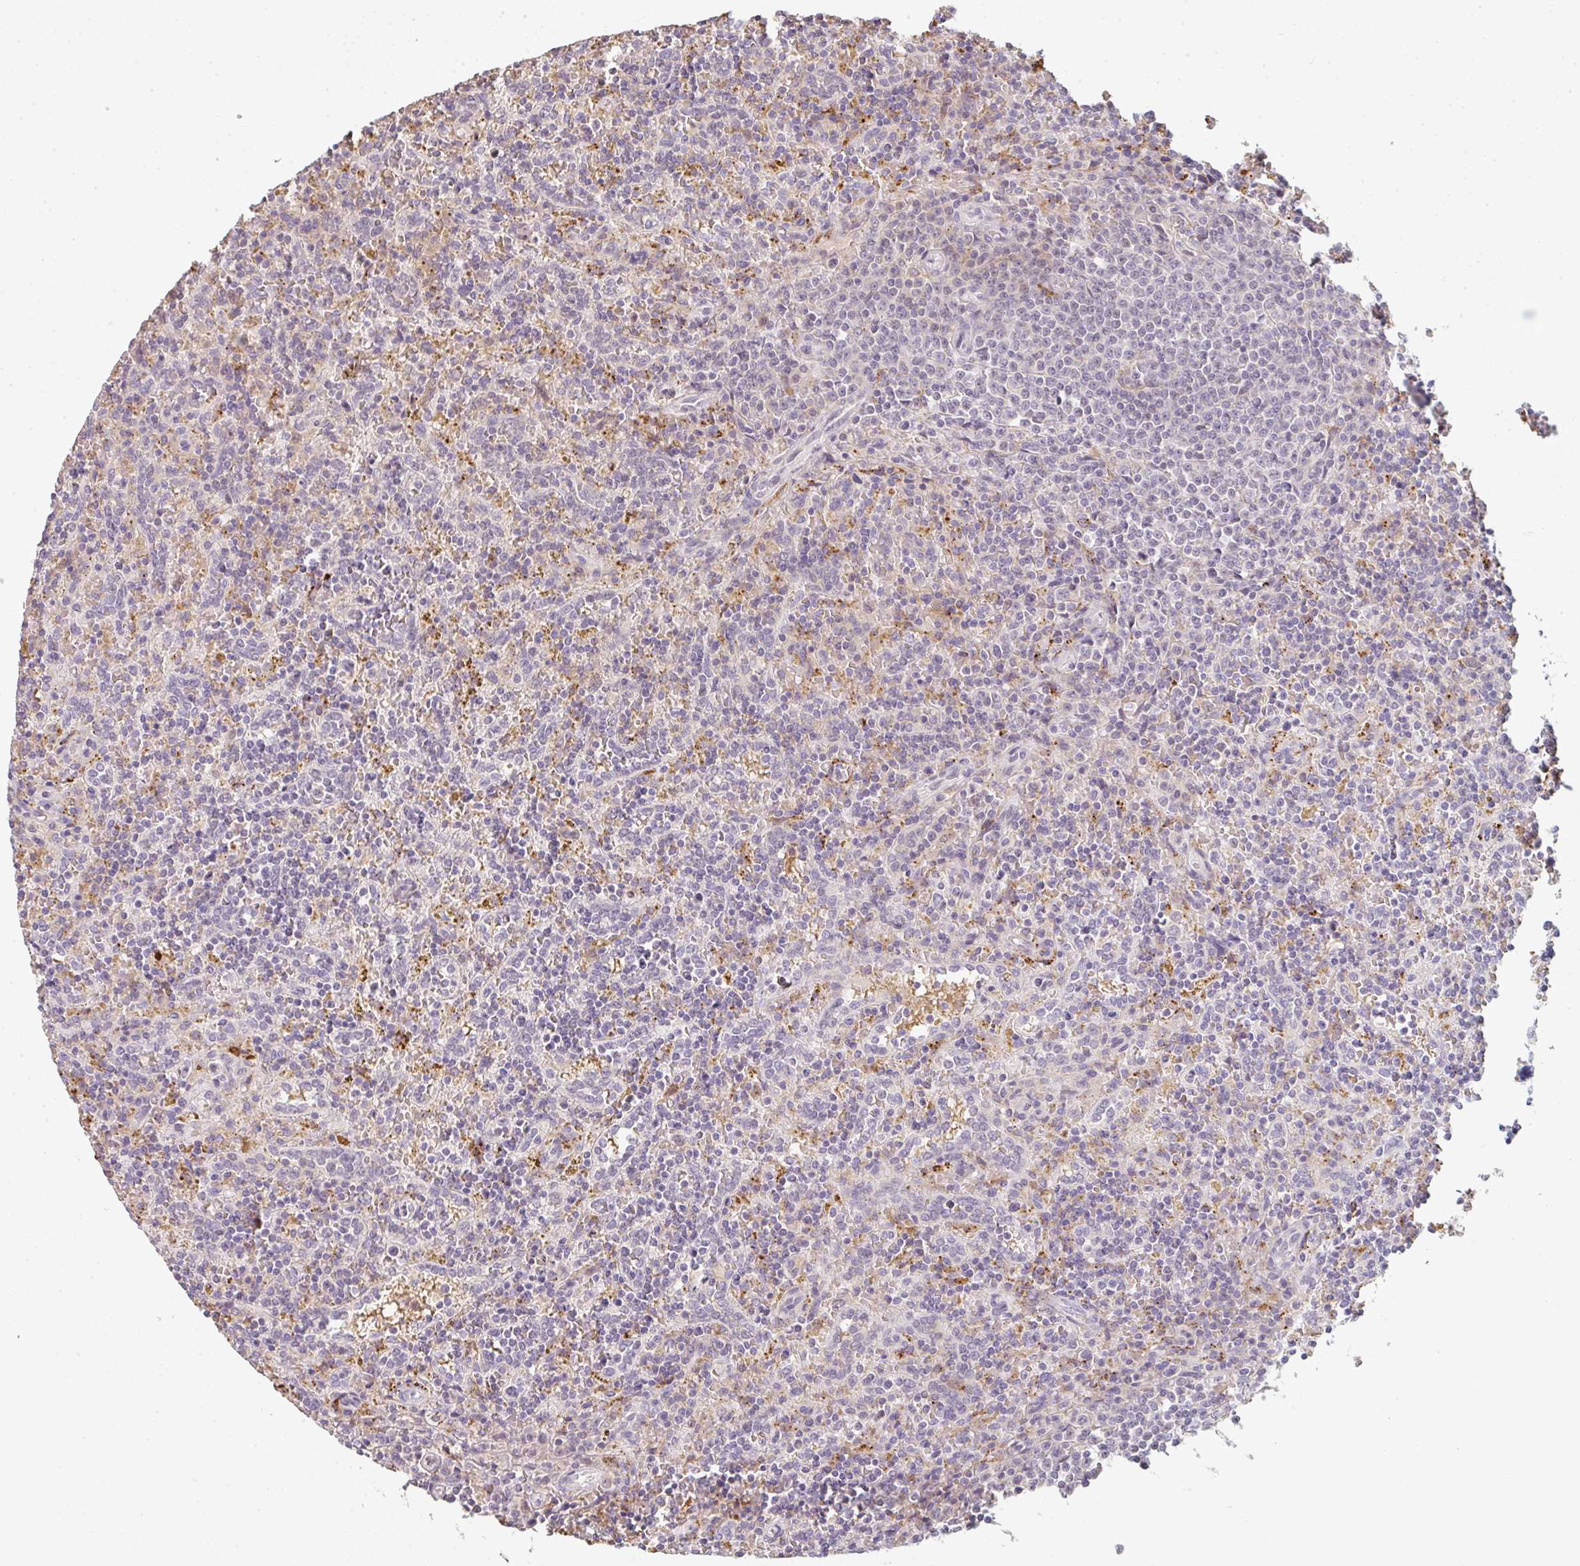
{"staining": {"intensity": "negative", "quantity": "none", "location": "none"}, "tissue": "lymphoma", "cell_type": "Tumor cells", "image_type": "cancer", "snomed": [{"axis": "morphology", "description": "Malignant lymphoma, non-Hodgkin's type, Low grade"}, {"axis": "topography", "description": "Spleen"}], "caption": "Micrograph shows no significant protein staining in tumor cells of malignant lymphoma, non-Hodgkin's type (low-grade).", "gene": "TMEM237", "patient": {"sex": "male", "age": 67}}